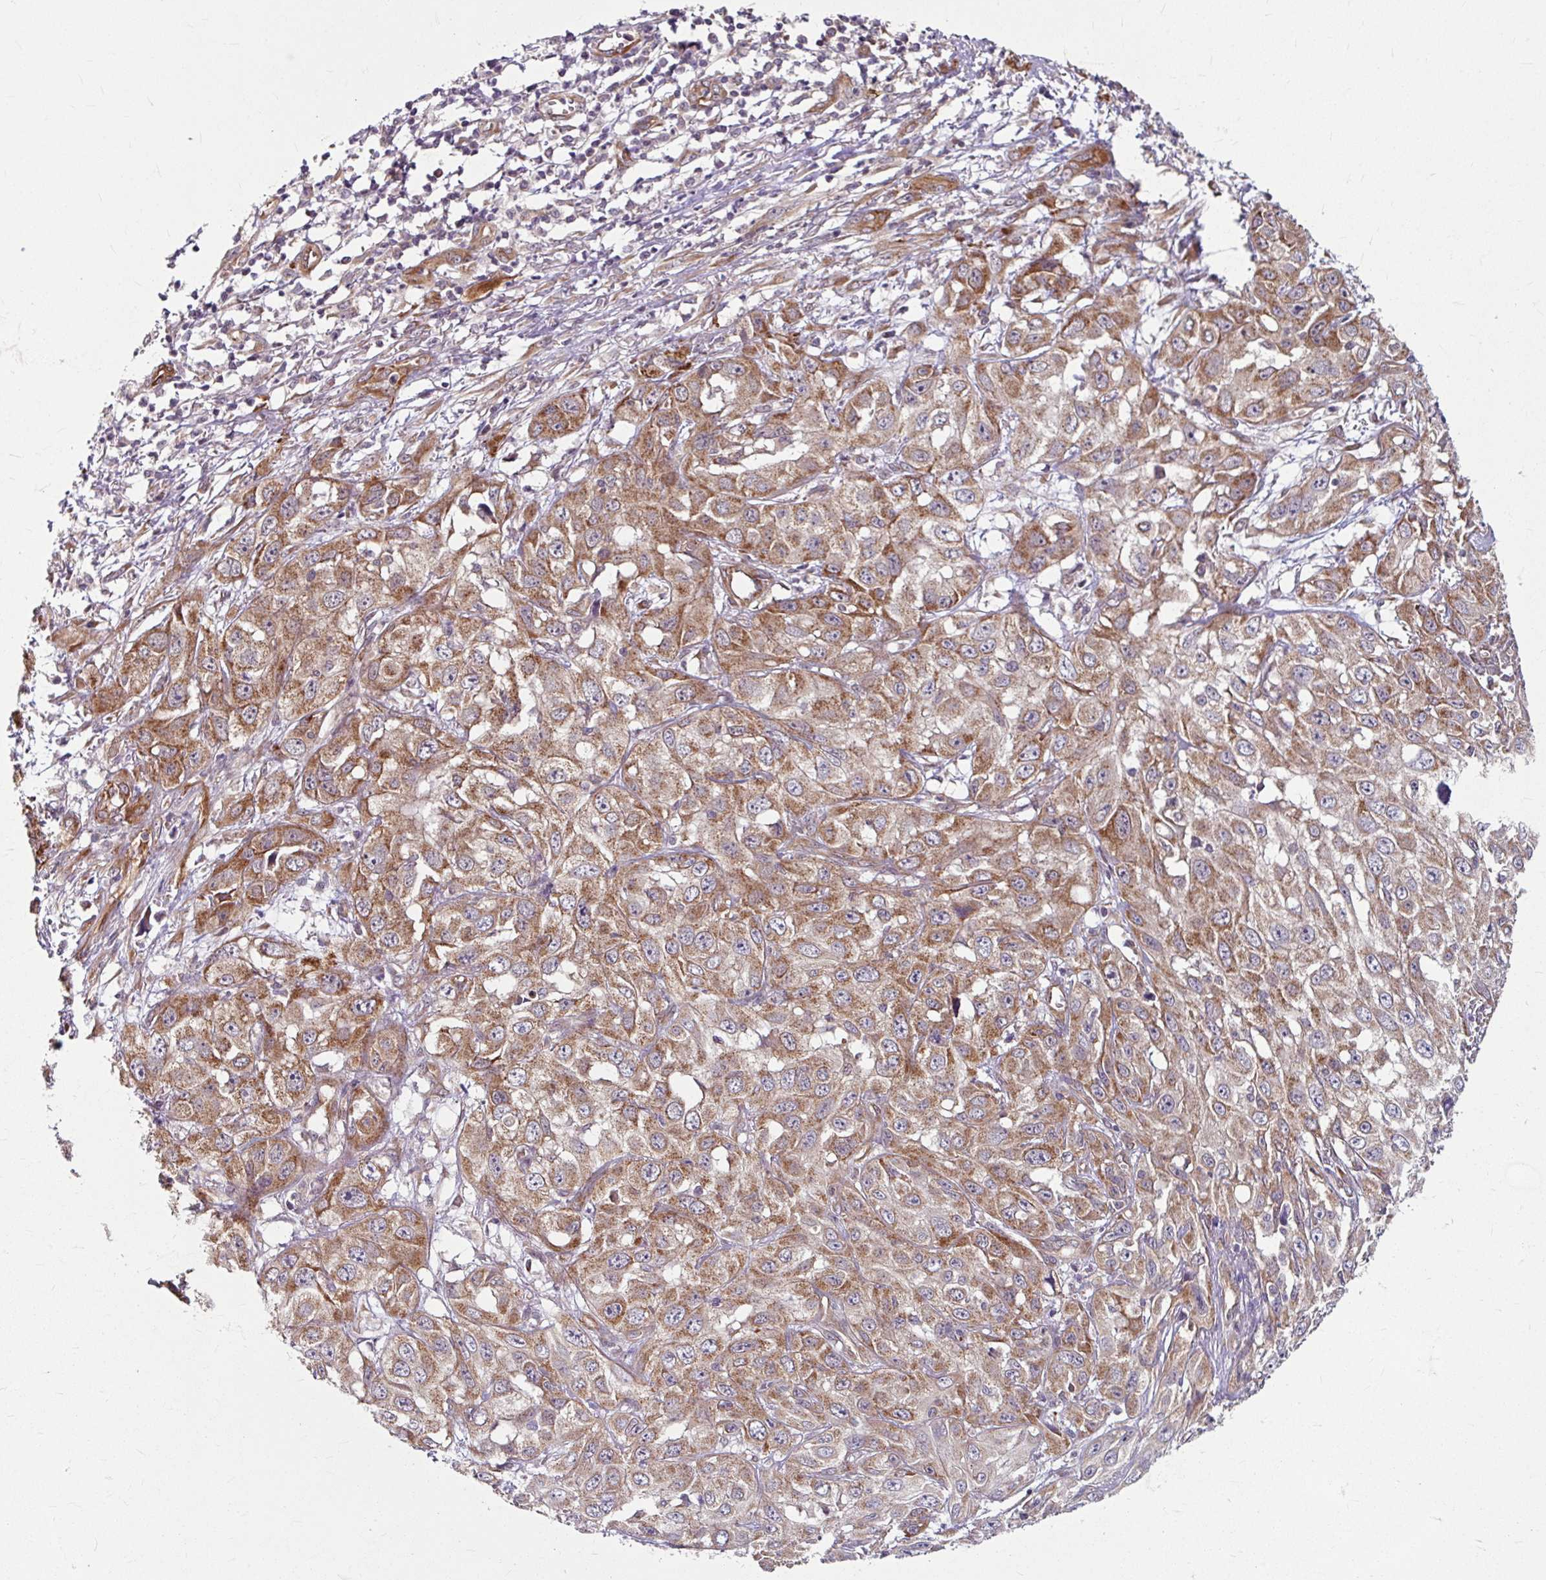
{"staining": {"intensity": "moderate", "quantity": "25%-75%", "location": "cytoplasmic/membranous"}, "tissue": "skin cancer", "cell_type": "Tumor cells", "image_type": "cancer", "snomed": [{"axis": "morphology", "description": "Squamous cell carcinoma, NOS"}, {"axis": "topography", "description": "Skin"}, {"axis": "topography", "description": "Vulva"}], "caption": "Skin cancer (squamous cell carcinoma) tissue displays moderate cytoplasmic/membranous positivity in approximately 25%-75% of tumor cells, visualized by immunohistochemistry. (DAB (3,3'-diaminobenzidine) = brown stain, brightfield microscopy at high magnification).", "gene": "DAAM2", "patient": {"sex": "female", "age": 71}}